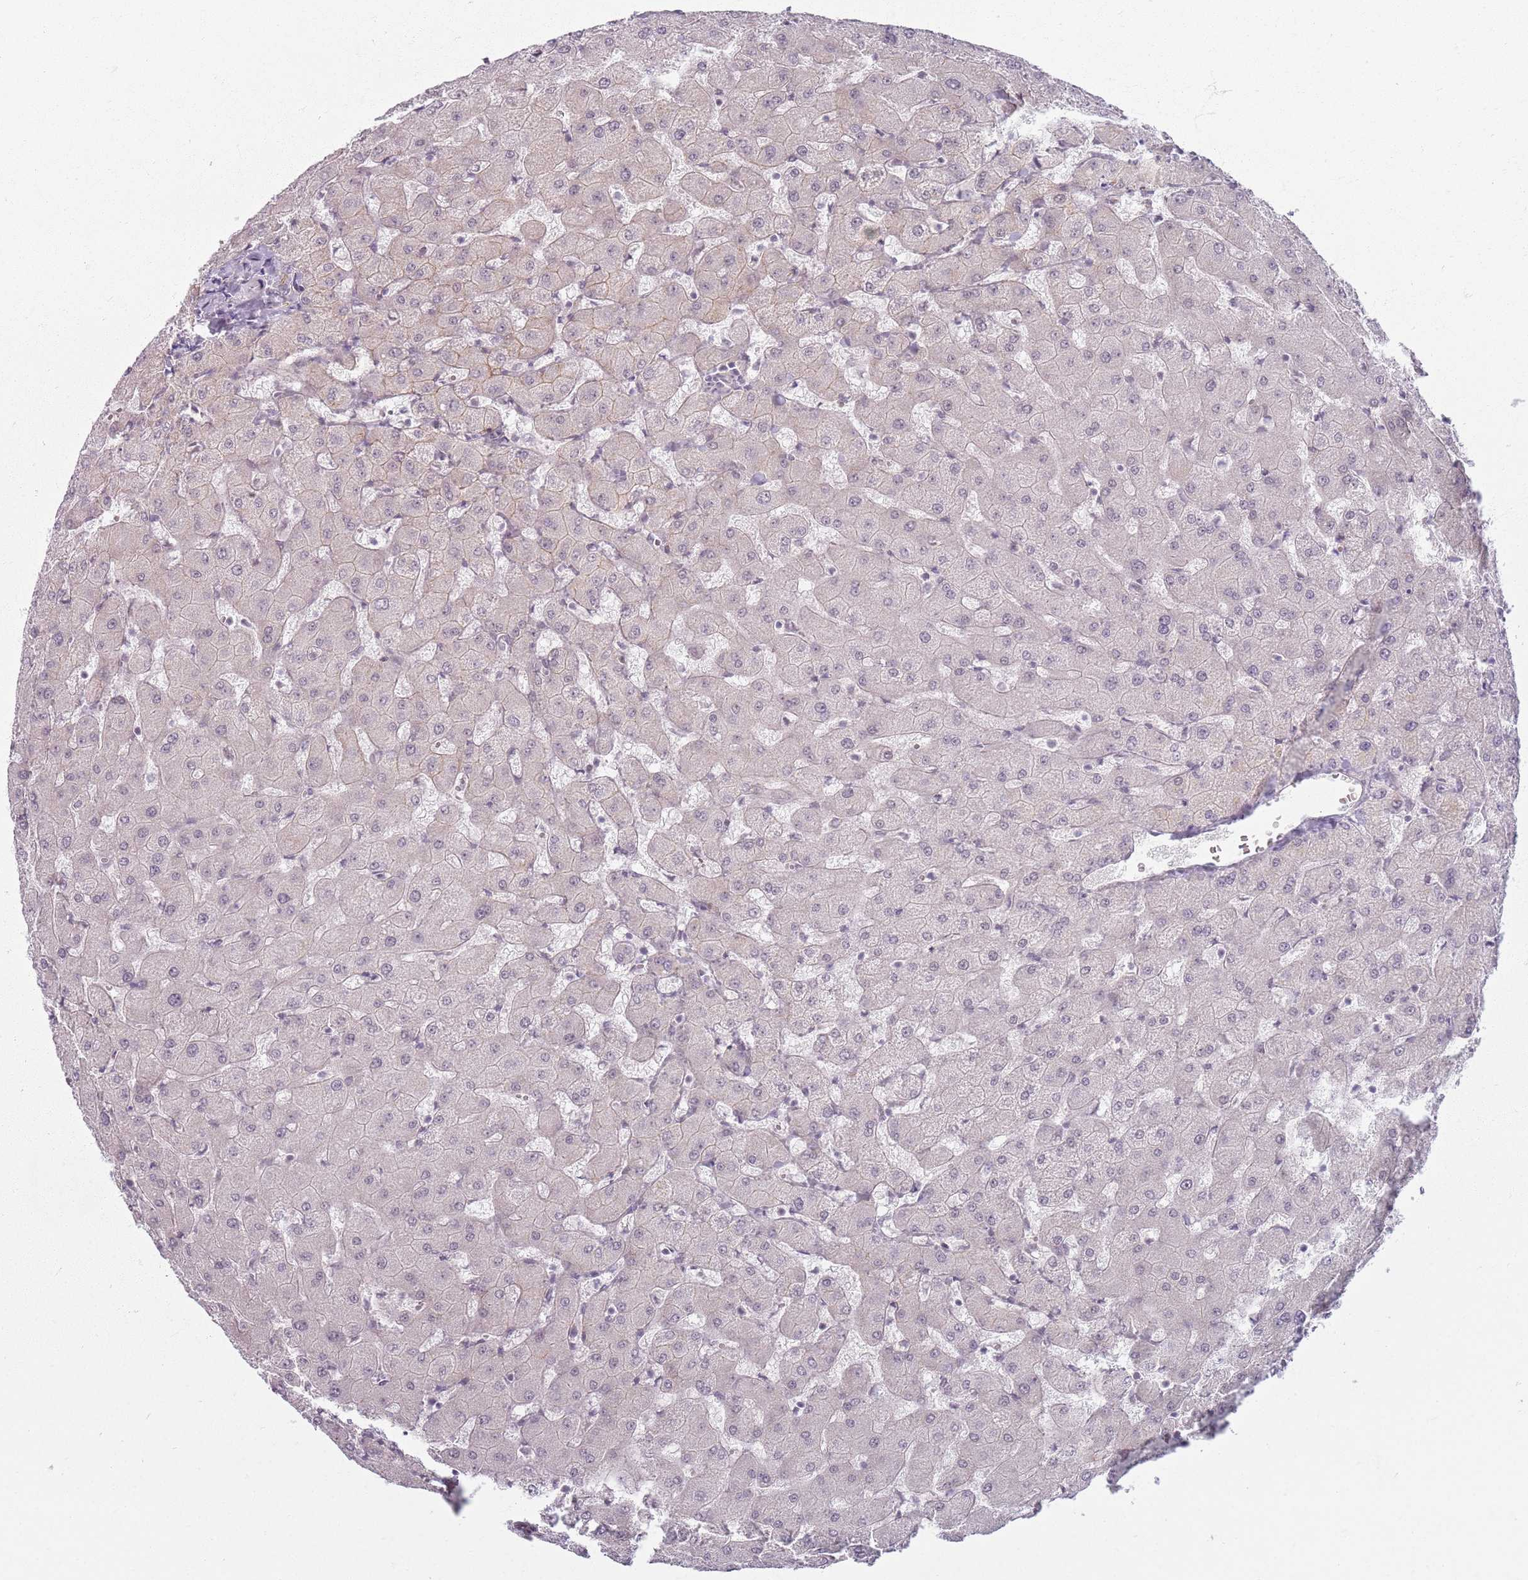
{"staining": {"intensity": "weak", "quantity": "<25%", "location": "cytoplasmic/membranous"}, "tissue": "liver", "cell_type": "Cholangiocytes", "image_type": "normal", "snomed": [{"axis": "morphology", "description": "Normal tissue, NOS"}, {"axis": "topography", "description": "Liver"}], "caption": "A high-resolution image shows immunohistochemistry (IHC) staining of unremarkable liver, which demonstrates no significant positivity in cholangiocytes.", "gene": "KCNA5", "patient": {"sex": "female", "age": 63}}